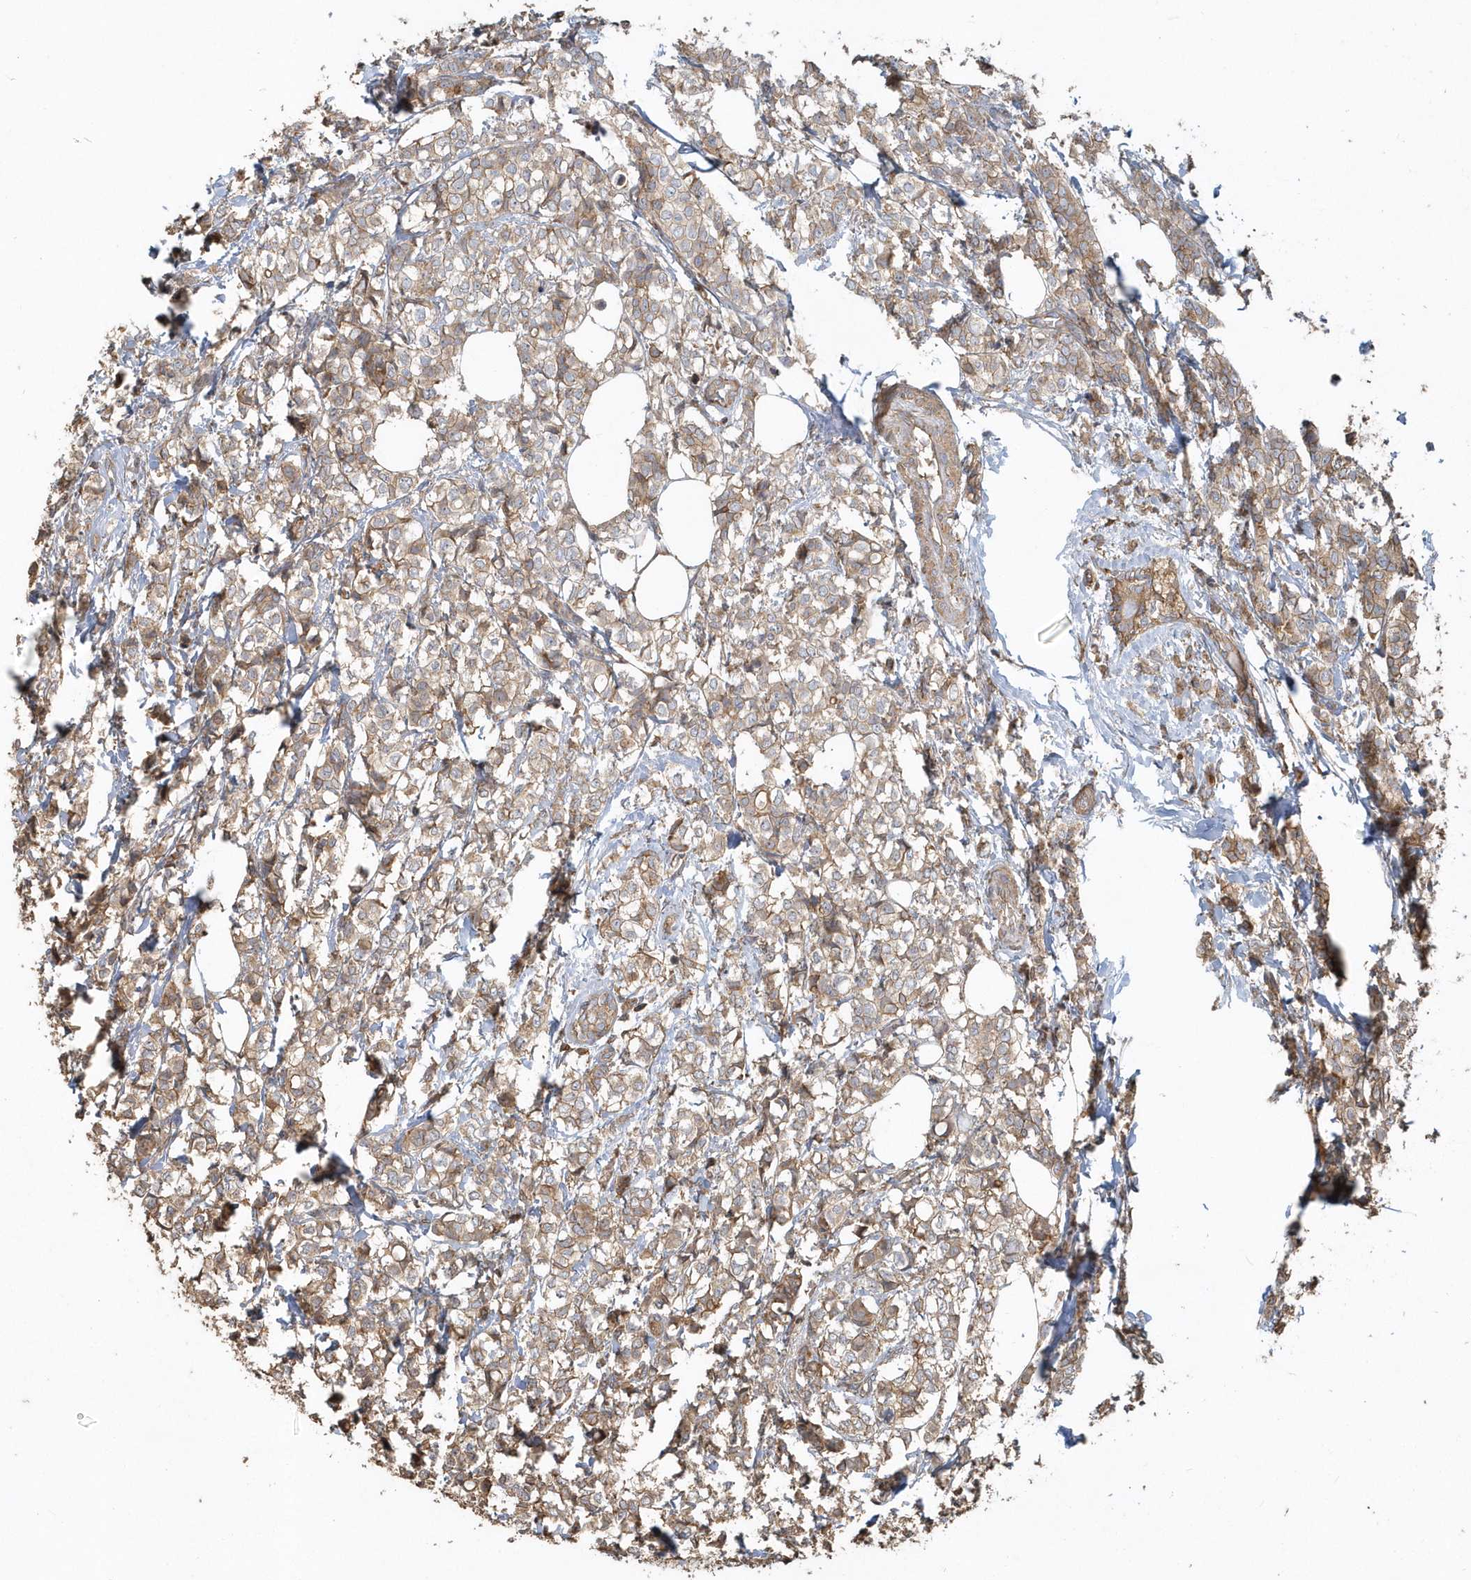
{"staining": {"intensity": "weak", "quantity": ">75%", "location": "cytoplasmic/membranous"}, "tissue": "breast cancer", "cell_type": "Tumor cells", "image_type": "cancer", "snomed": [{"axis": "morphology", "description": "Lobular carcinoma"}, {"axis": "topography", "description": "Breast"}], "caption": "Breast cancer (lobular carcinoma) stained for a protein displays weak cytoplasmic/membranous positivity in tumor cells. (DAB = brown stain, brightfield microscopy at high magnification).", "gene": "TRAIP", "patient": {"sex": "female", "age": 60}}